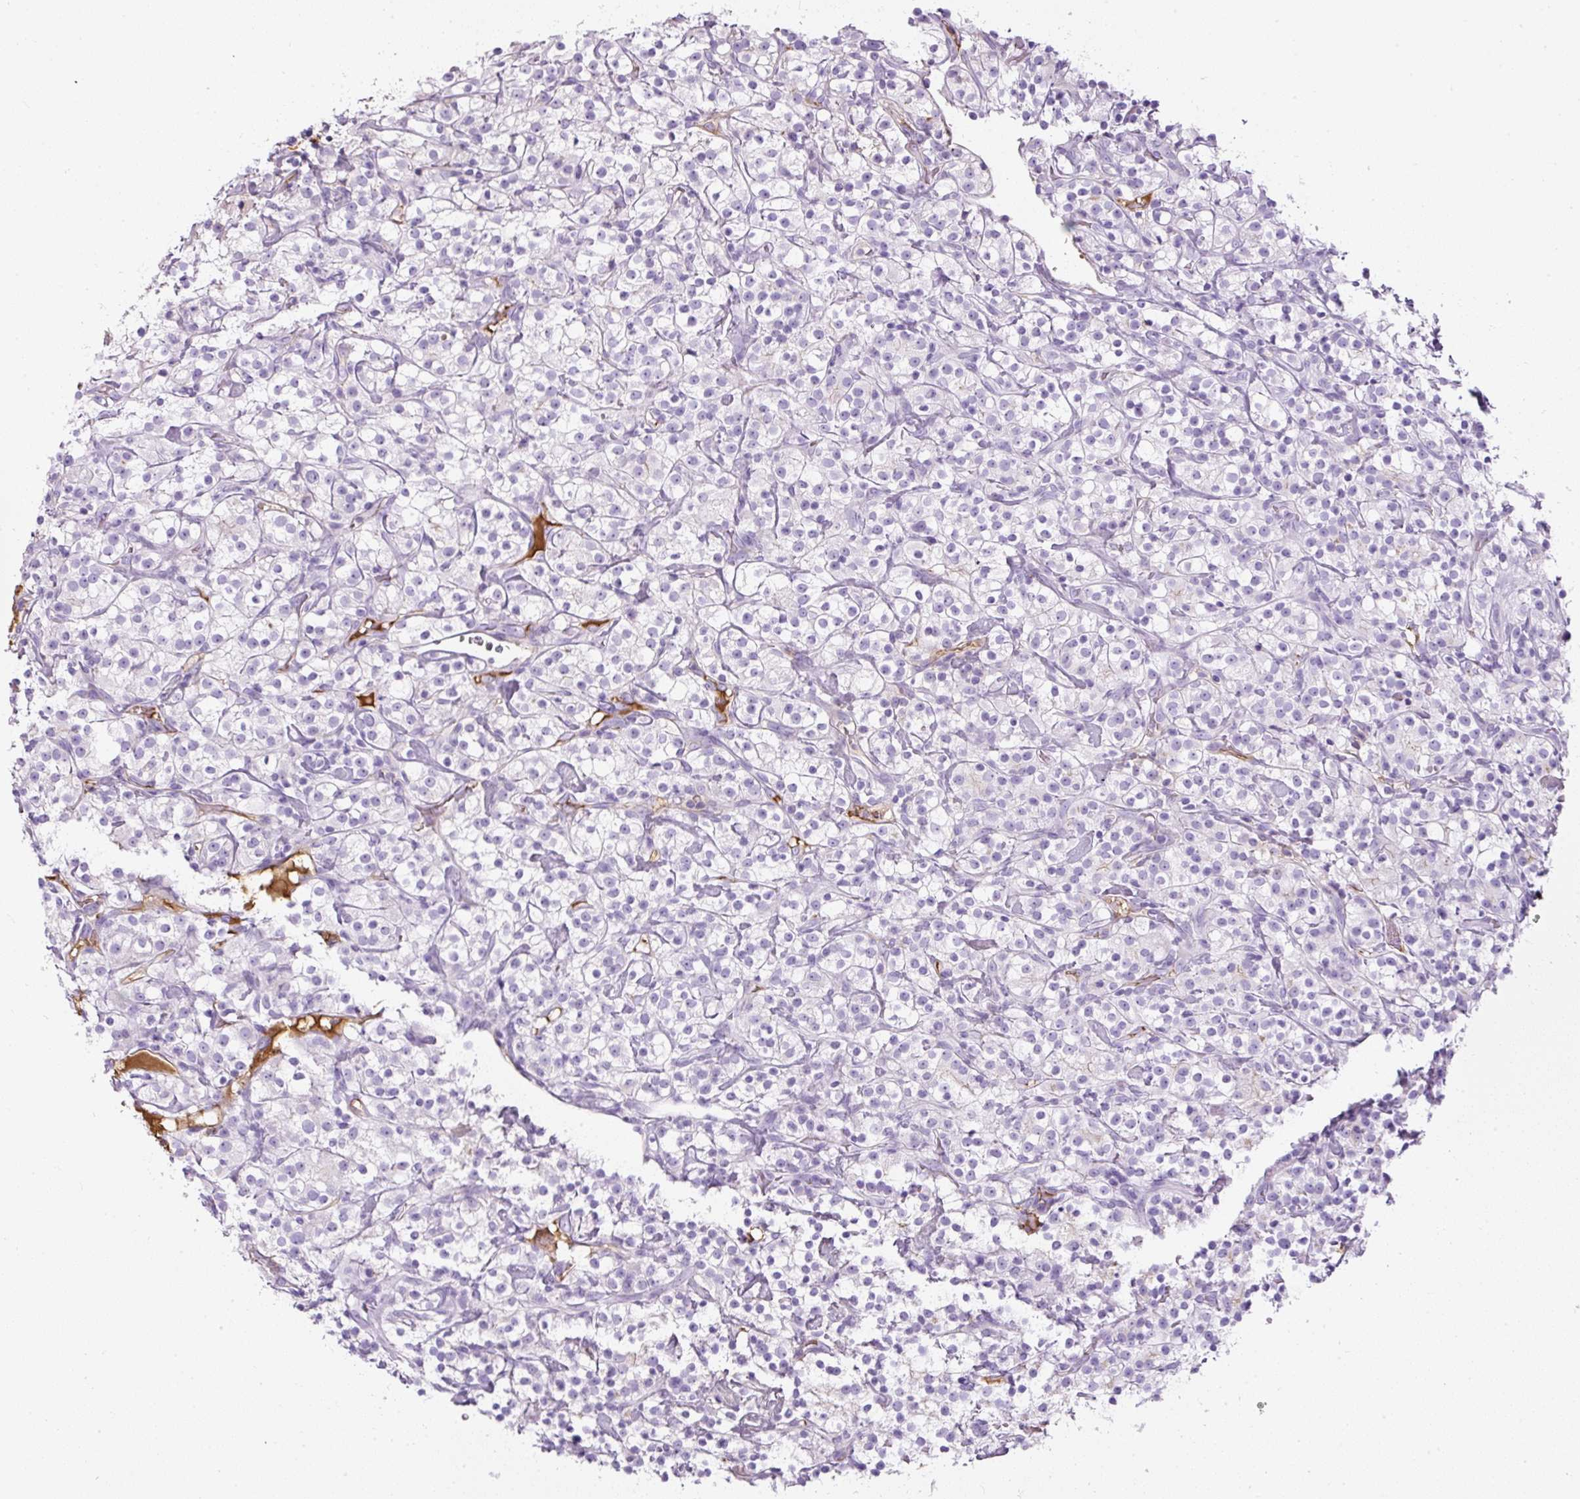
{"staining": {"intensity": "negative", "quantity": "none", "location": "none"}, "tissue": "renal cancer", "cell_type": "Tumor cells", "image_type": "cancer", "snomed": [{"axis": "morphology", "description": "Adenocarcinoma, NOS"}, {"axis": "topography", "description": "Kidney"}], "caption": "Tumor cells are negative for brown protein staining in renal cancer (adenocarcinoma).", "gene": "APOA1", "patient": {"sex": "male", "age": 77}}